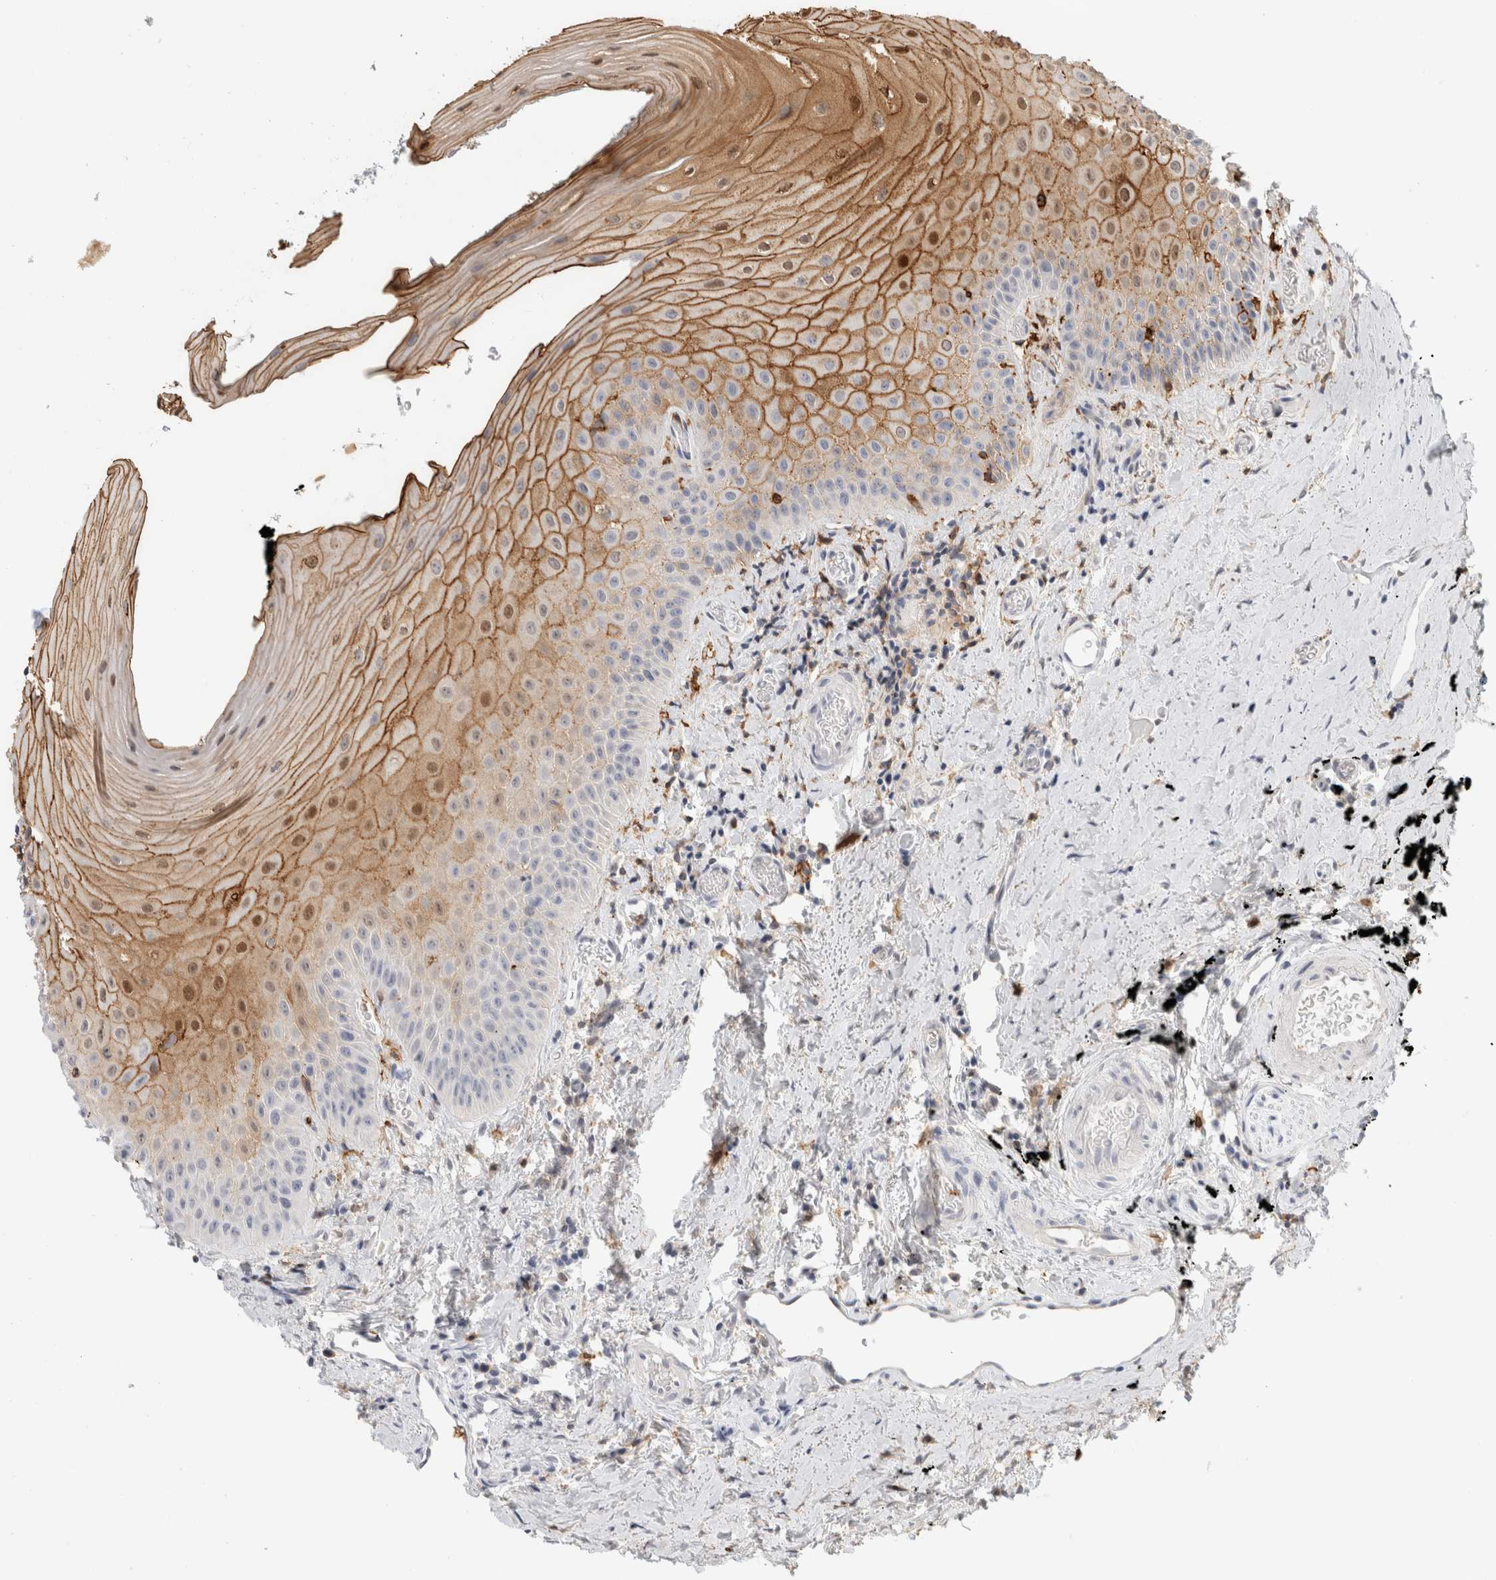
{"staining": {"intensity": "moderate", "quantity": "25%-75%", "location": "cytoplasmic/membranous,nuclear"}, "tissue": "oral mucosa", "cell_type": "Squamous epithelial cells", "image_type": "normal", "snomed": [{"axis": "morphology", "description": "Normal tissue, NOS"}, {"axis": "topography", "description": "Oral tissue"}], "caption": "A micrograph showing moderate cytoplasmic/membranous,nuclear positivity in about 25%-75% of squamous epithelial cells in normal oral mucosa, as visualized by brown immunohistochemical staining.", "gene": "P2RY2", "patient": {"sex": "male", "age": 66}}